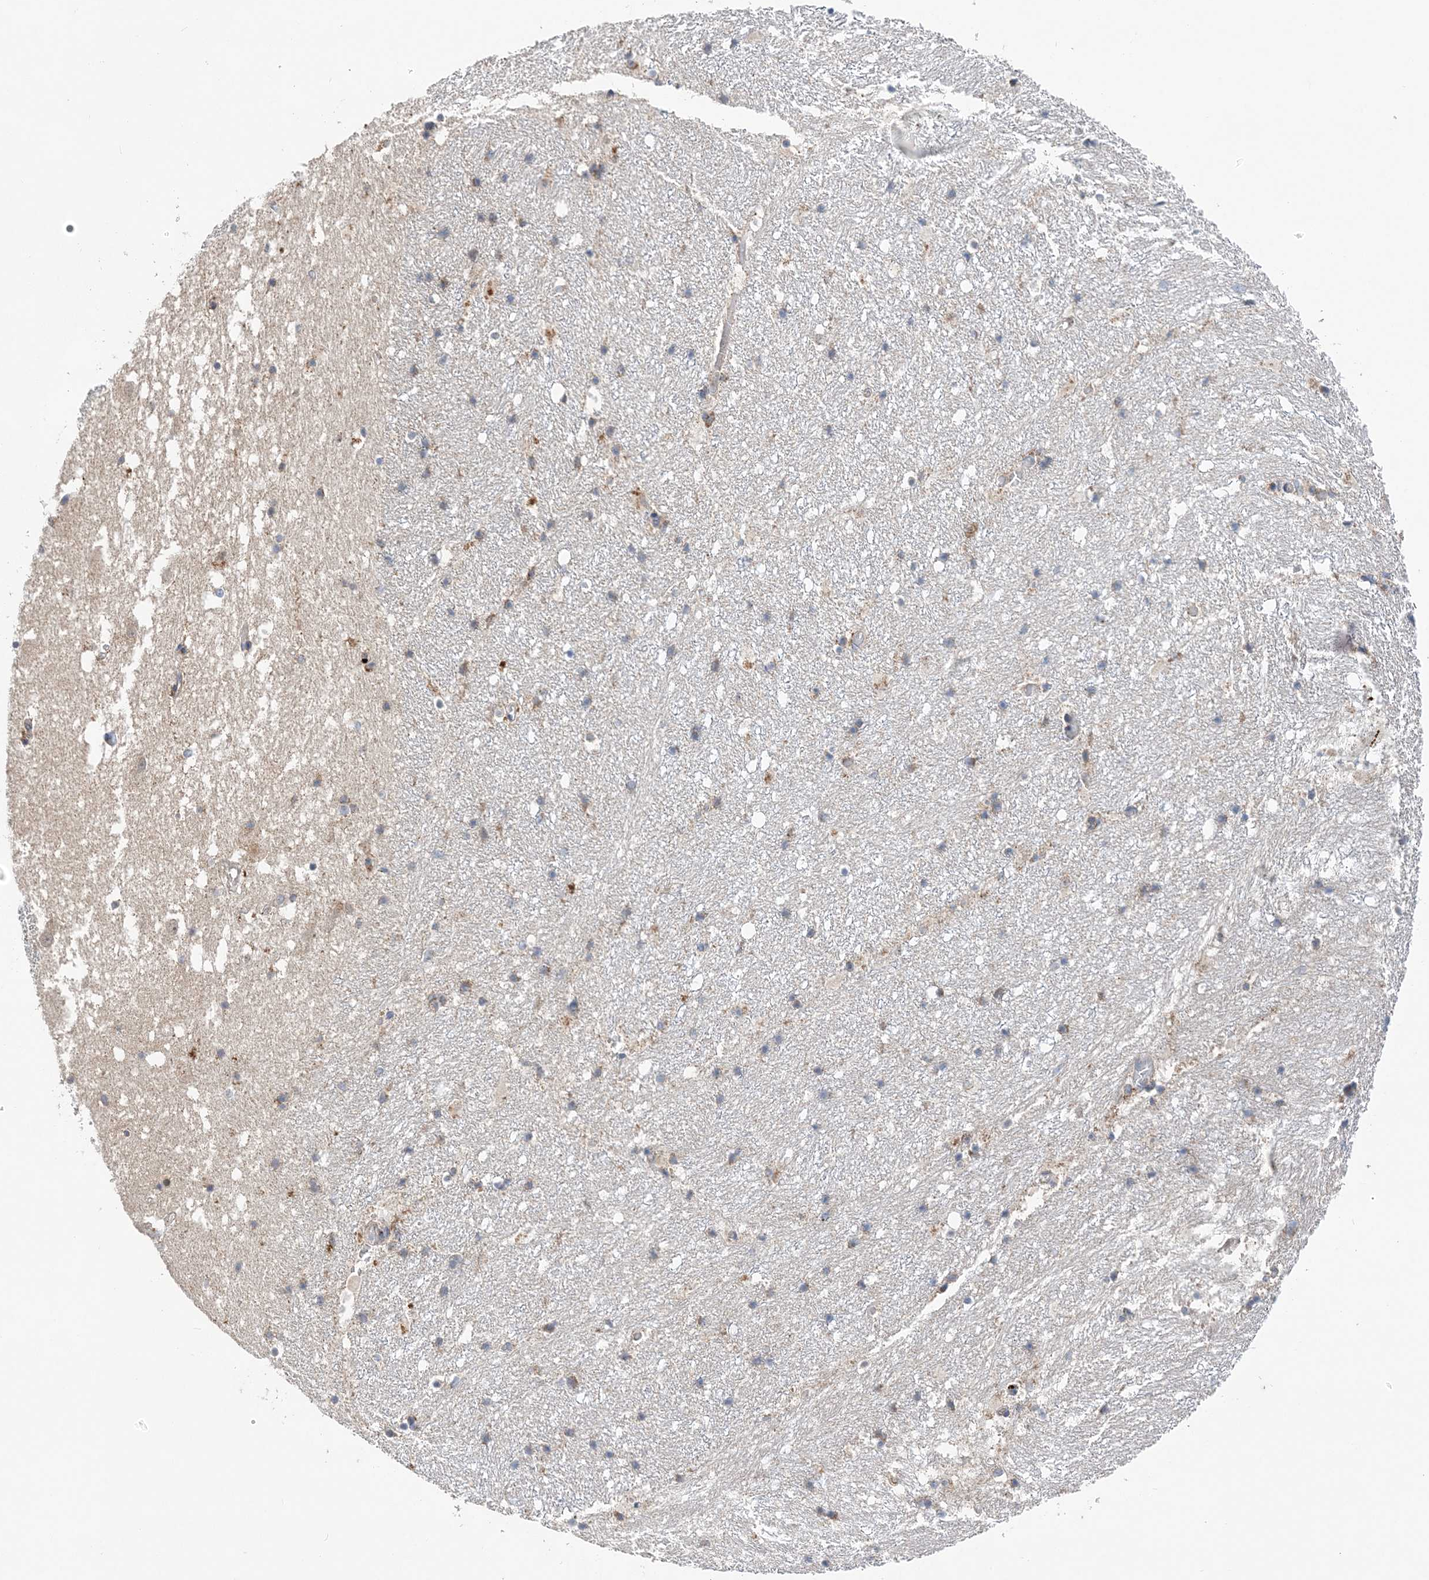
{"staining": {"intensity": "weak", "quantity": "<25%", "location": "cytoplasmic/membranous"}, "tissue": "hippocampus", "cell_type": "Glial cells", "image_type": "normal", "snomed": [{"axis": "morphology", "description": "Normal tissue, NOS"}, {"axis": "topography", "description": "Hippocampus"}], "caption": "This is a micrograph of IHC staining of normal hippocampus, which shows no staining in glial cells.", "gene": "COPE", "patient": {"sex": "female", "age": 52}}